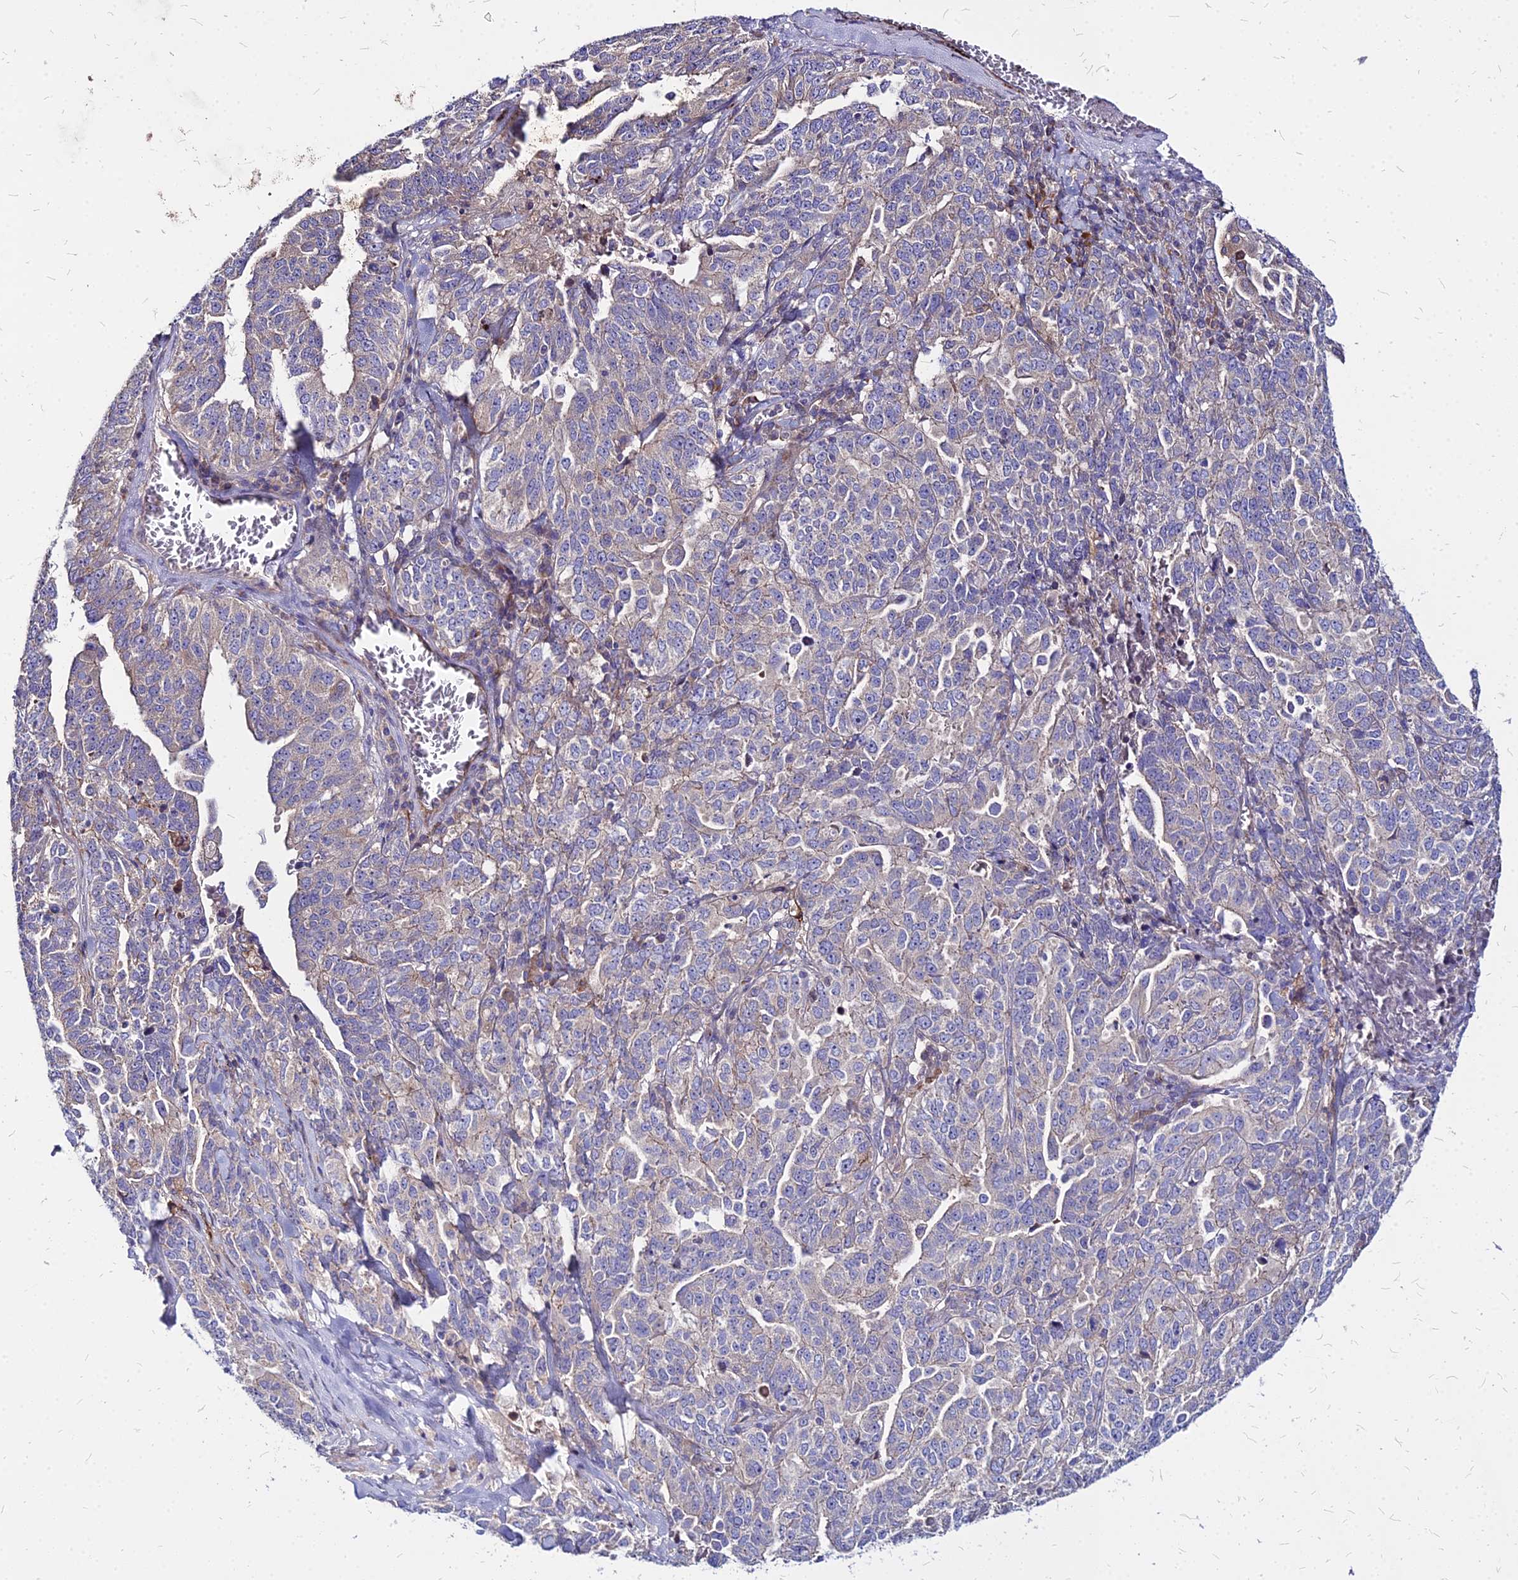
{"staining": {"intensity": "negative", "quantity": "none", "location": "none"}, "tissue": "ovarian cancer", "cell_type": "Tumor cells", "image_type": "cancer", "snomed": [{"axis": "morphology", "description": "Carcinoma, endometroid"}, {"axis": "topography", "description": "Ovary"}], "caption": "Ovarian endometroid carcinoma stained for a protein using IHC displays no expression tumor cells.", "gene": "COMMD10", "patient": {"sex": "female", "age": 62}}